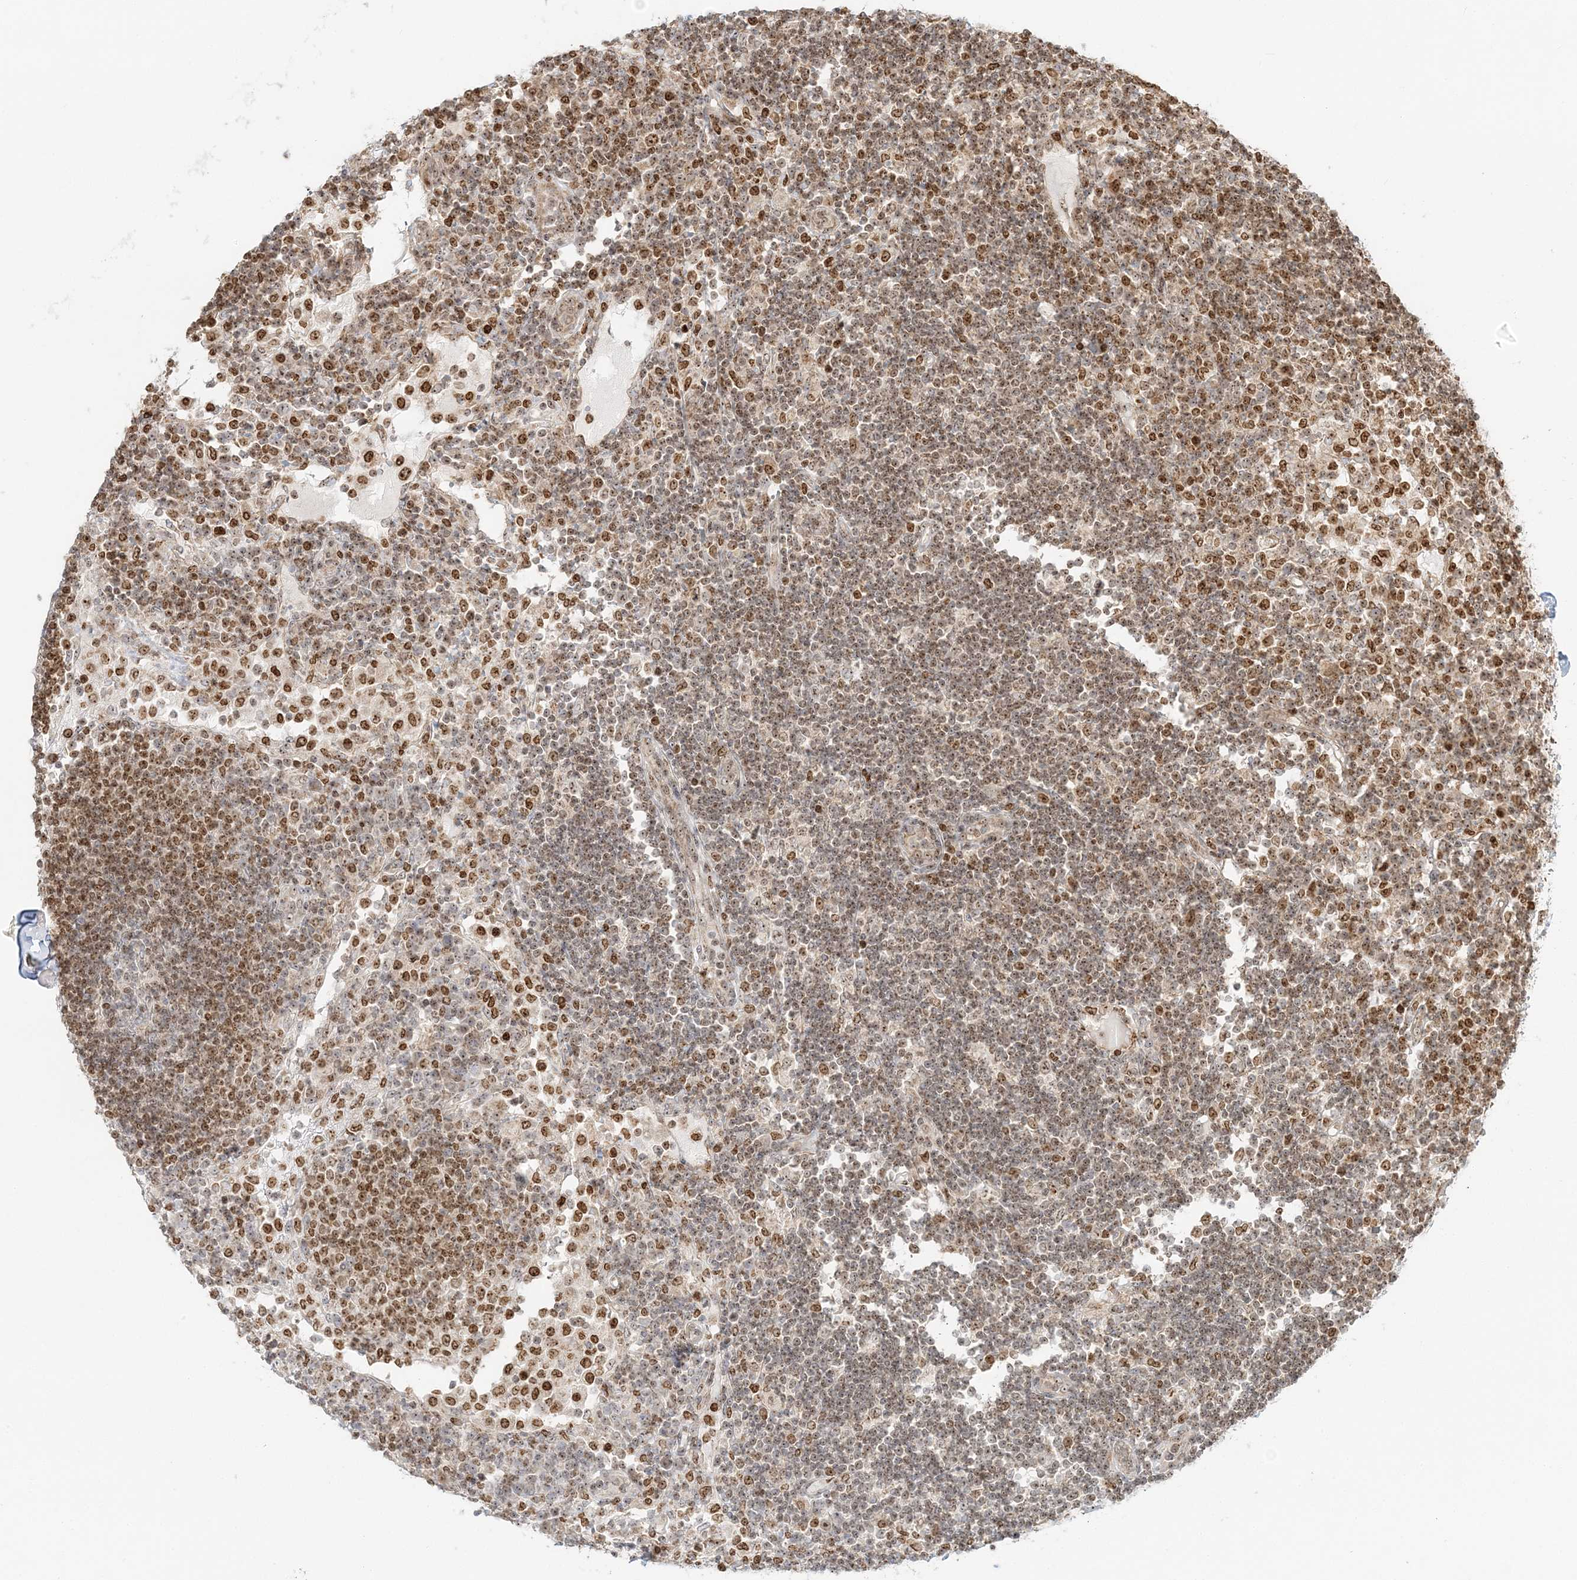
{"staining": {"intensity": "moderate", "quantity": "25%-75%", "location": "nuclear"}, "tissue": "lymph node", "cell_type": "Germinal center cells", "image_type": "normal", "snomed": [{"axis": "morphology", "description": "Normal tissue, NOS"}, {"axis": "topography", "description": "Lymph node"}], "caption": "Protein expression analysis of unremarkable human lymph node reveals moderate nuclear expression in approximately 25%-75% of germinal center cells. (IHC, brightfield microscopy, high magnification).", "gene": "UBE2F", "patient": {"sex": "female", "age": 53}}